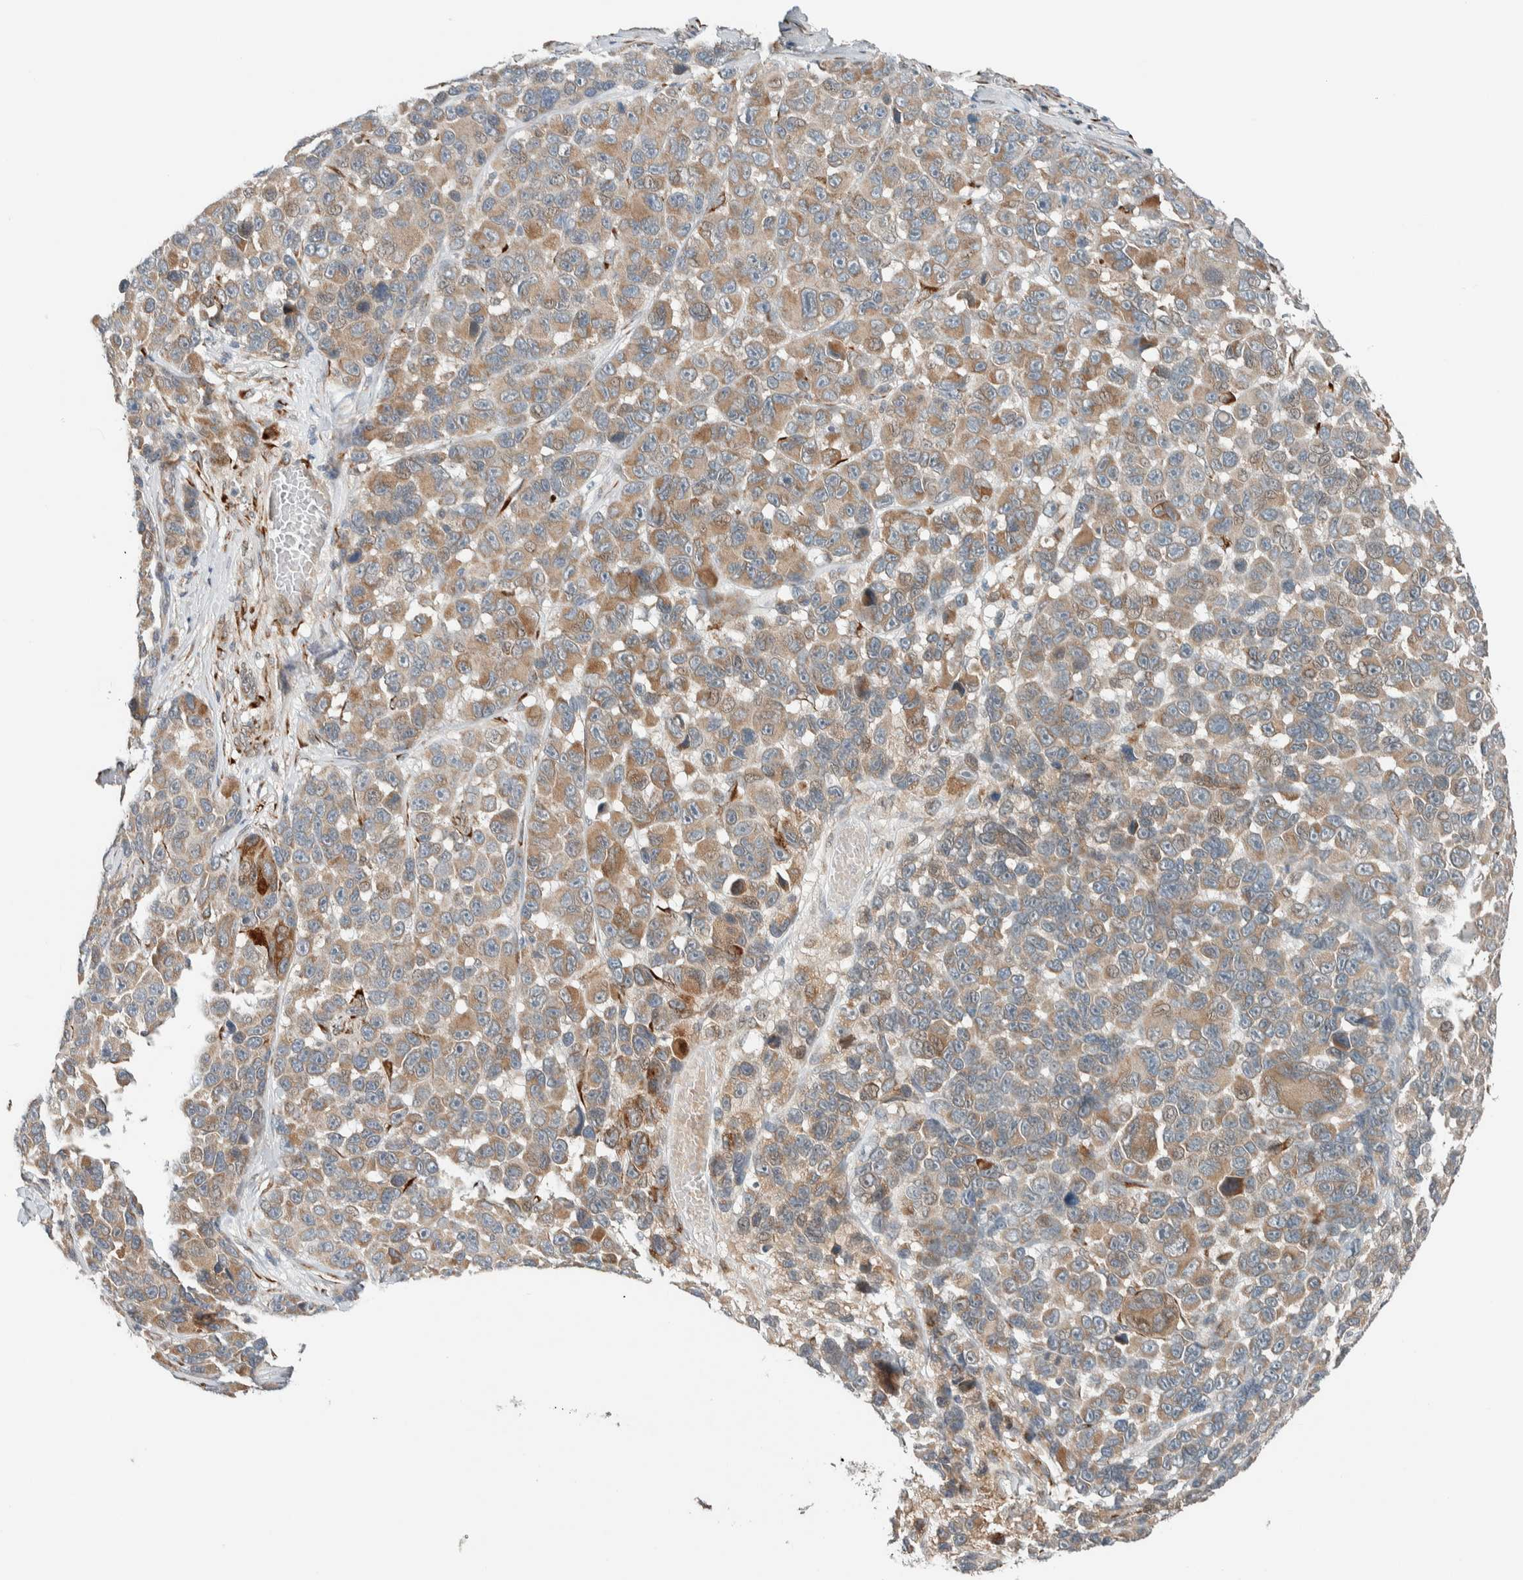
{"staining": {"intensity": "weak", "quantity": ">75%", "location": "cytoplasmic/membranous"}, "tissue": "melanoma", "cell_type": "Tumor cells", "image_type": "cancer", "snomed": [{"axis": "morphology", "description": "Malignant melanoma, NOS"}, {"axis": "topography", "description": "Skin"}], "caption": "Malignant melanoma stained with a protein marker demonstrates weak staining in tumor cells.", "gene": "CTBP2", "patient": {"sex": "male", "age": 53}}